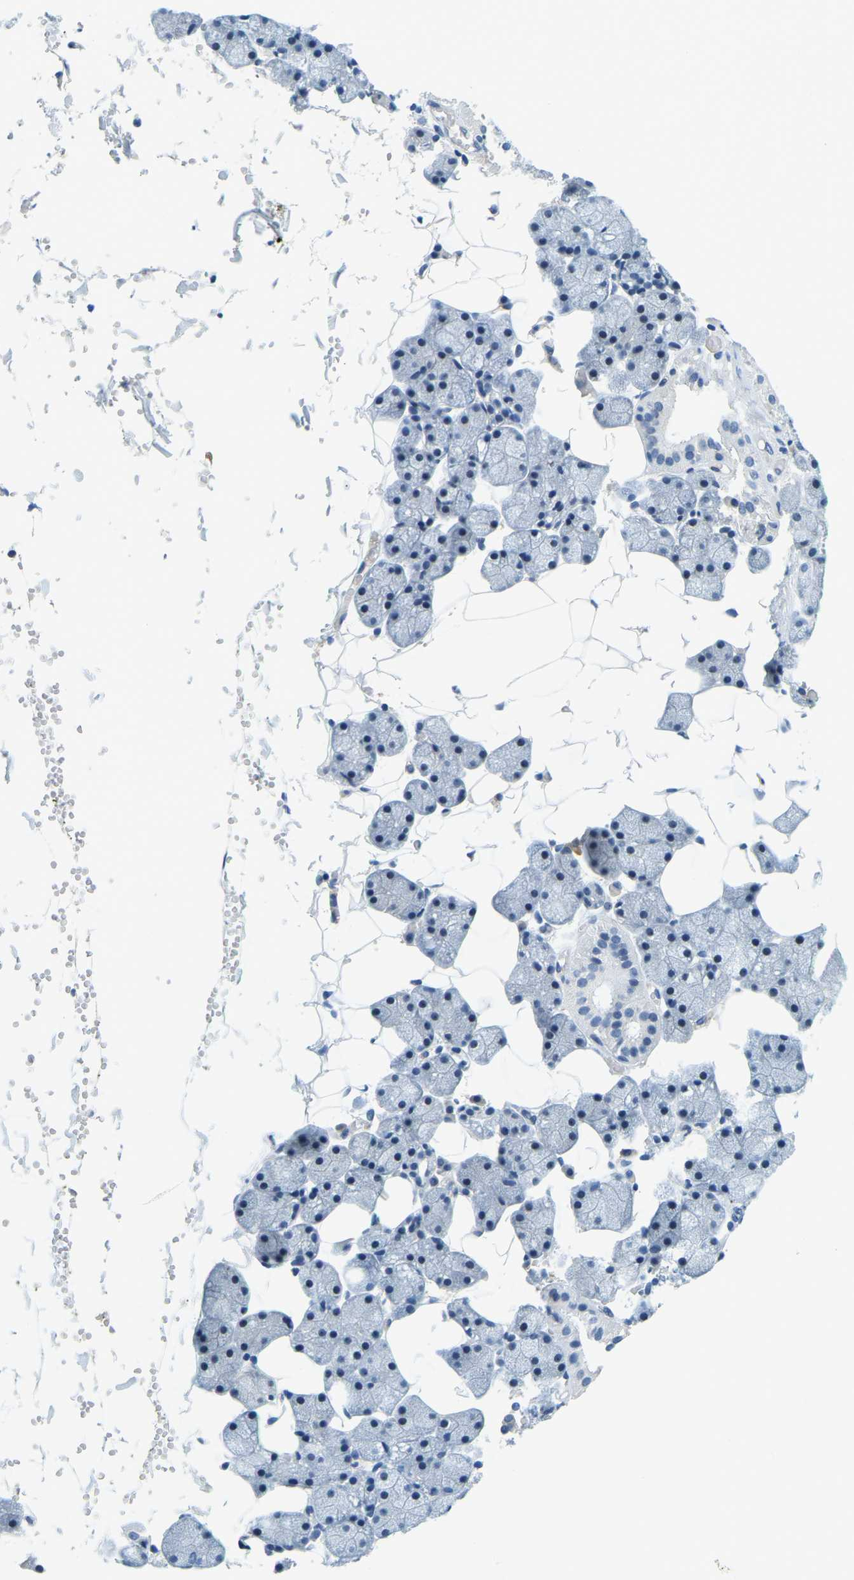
{"staining": {"intensity": "negative", "quantity": "none", "location": "none"}, "tissue": "salivary gland", "cell_type": "Glandular cells", "image_type": "normal", "snomed": [{"axis": "morphology", "description": "Normal tissue, NOS"}, {"axis": "topography", "description": "Salivary gland"}], "caption": "This image is of normal salivary gland stained with IHC to label a protein in brown with the nuclei are counter-stained blue. There is no expression in glandular cells.", "gene": "RRP1", "patient": {"sex": "female", "age": 33}}